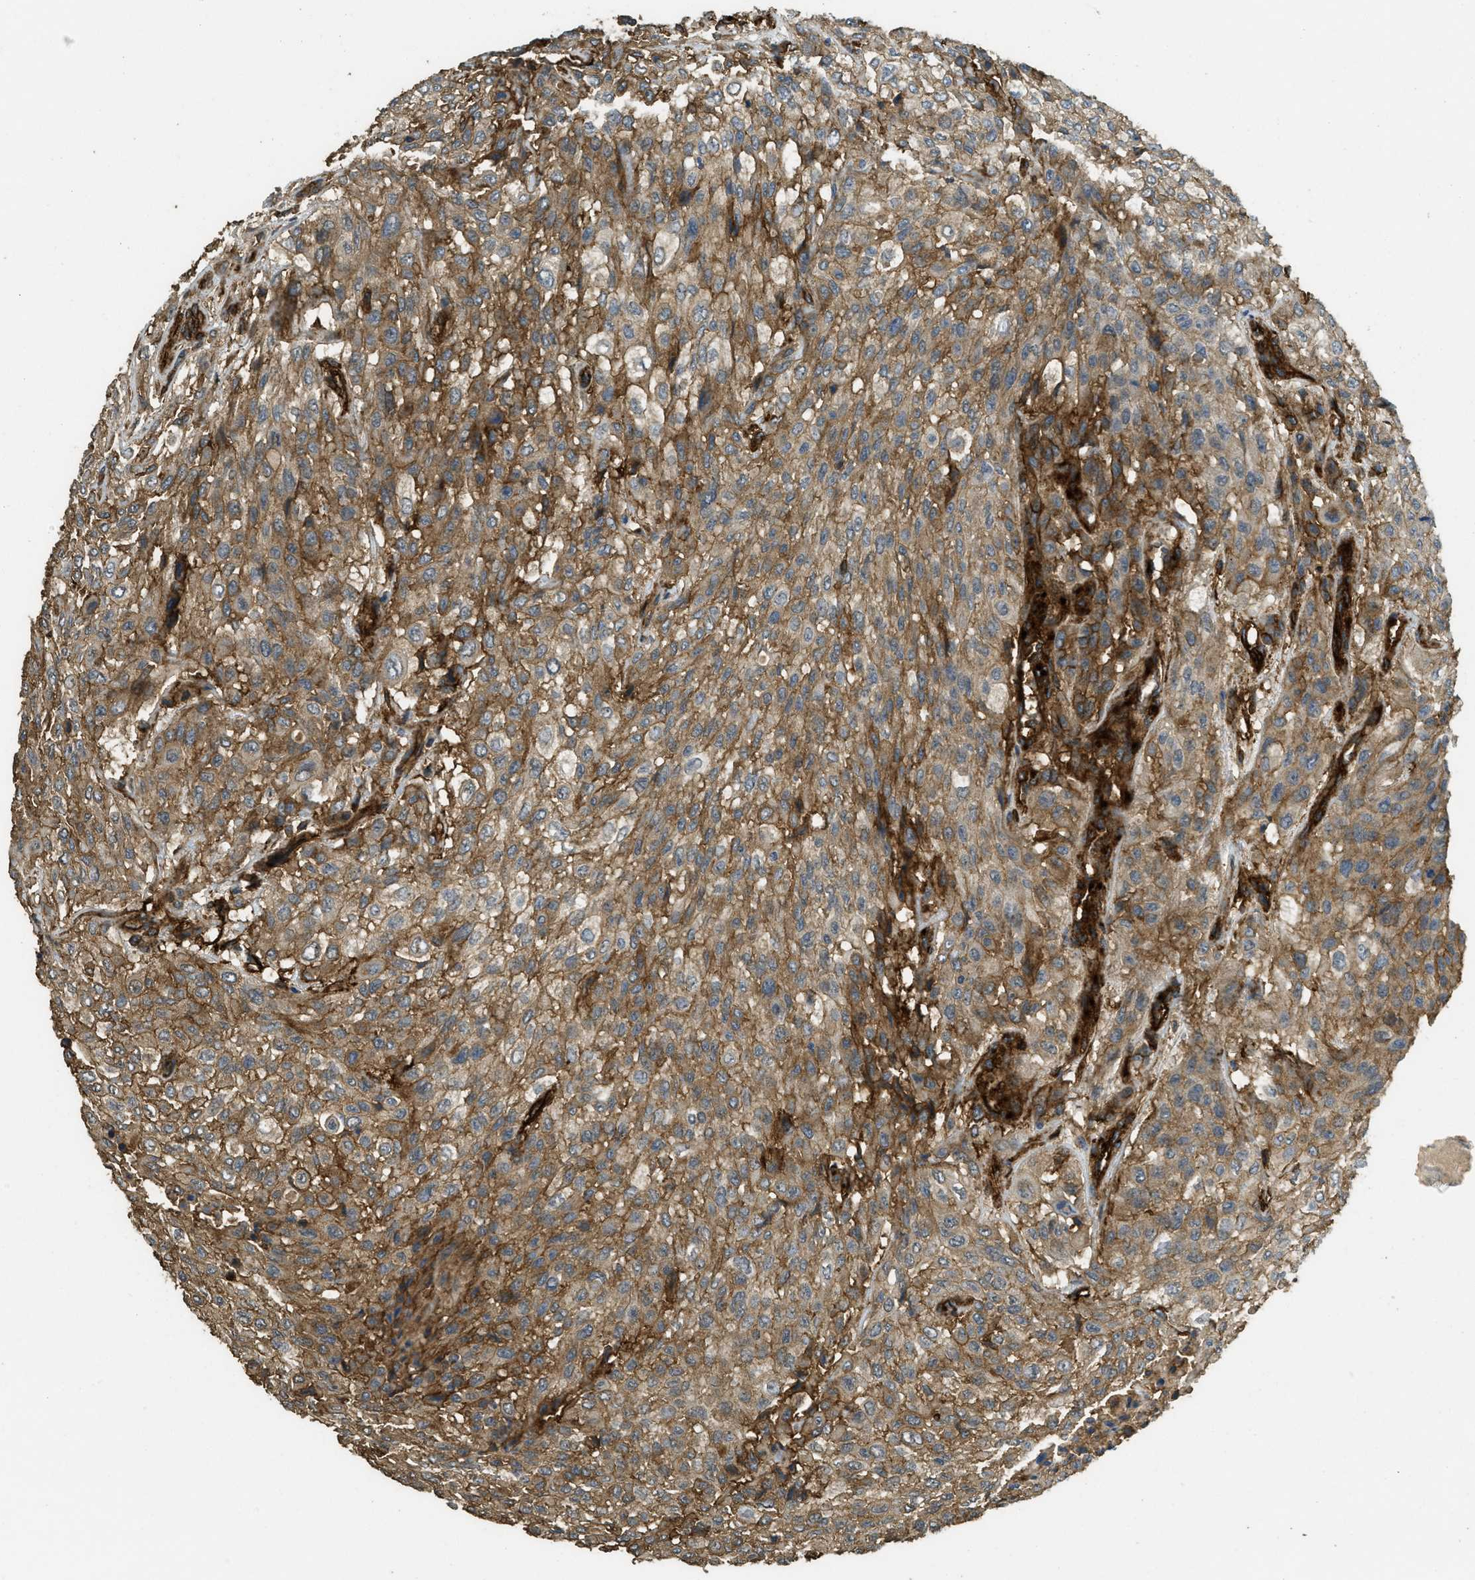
{"staining": {"intensity": "moderate", "quantity": ">75%", "location": "cytoplasmic/membranous"}, "tissue": "urothelial cancer", "cell_type": "Tumor cells", "image_type": "cancer", "snomed": [{"axis": "morphology", "description": "Urothelial carcinoma, High grade"}, {"axis": "topography", "description": "Urinary bladder"}], "caption": "This histopathology image exhibits immunohistochemistry staining of urothelial cancer, with medium moderate cytoplasmic/membranous staining in approximately >75% of tumor cells.", "gene": "CD276", "patient": {"sex": "male", "age": 57}}